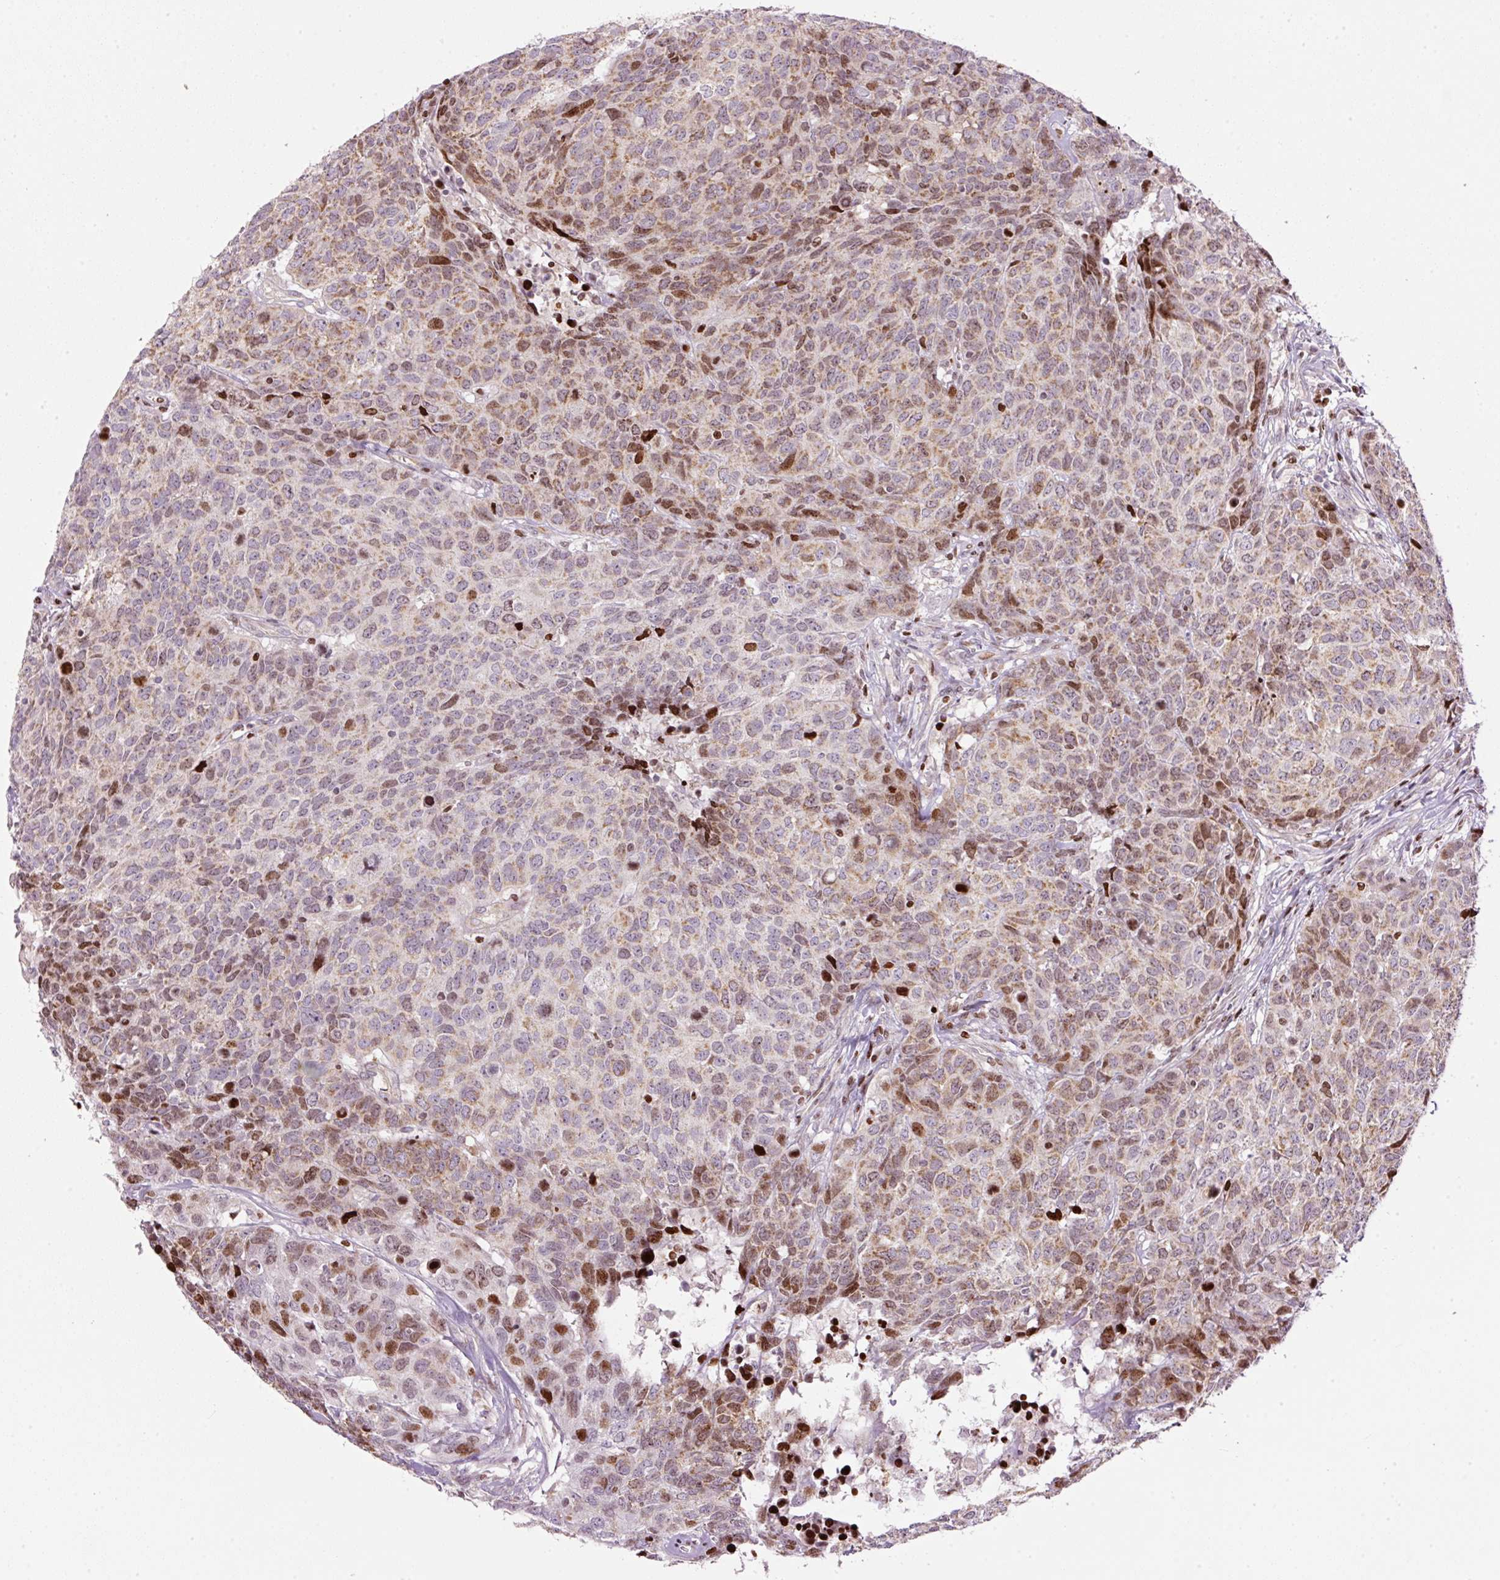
{"staining": {"intensity": "moderate", "quantity": ">75%", "location": "cytoplasmic/membranous,nuclear"}, "tissue": "head and neck cancer", "cell_type": "Tumor cells", "image_type": "cancer", "snomed": [{"axis": "morphology", "description": "Normal tissue, NOS"}, {"axis": "morphology", "description": "Squamous cell carcinoma, NOS"}, {"axis": "topography", "description": "Skeletal muscle"}, {"axis": "topography", "description": "Vascular tissue"}, {"axis": "topography", "description": "Peripheral nerve tissue"}, {"axis": "topography", "description": "Head-Neck"}], "caption": "The image shows staining of head and neck squamous cell carcinoma, revealing moderate cytoplasmic/membranous and nuclear protein positivity (brown color) within tumor cells.", "gene": "TMEM8B", "patient": {"sex": "male", "age": 66}}